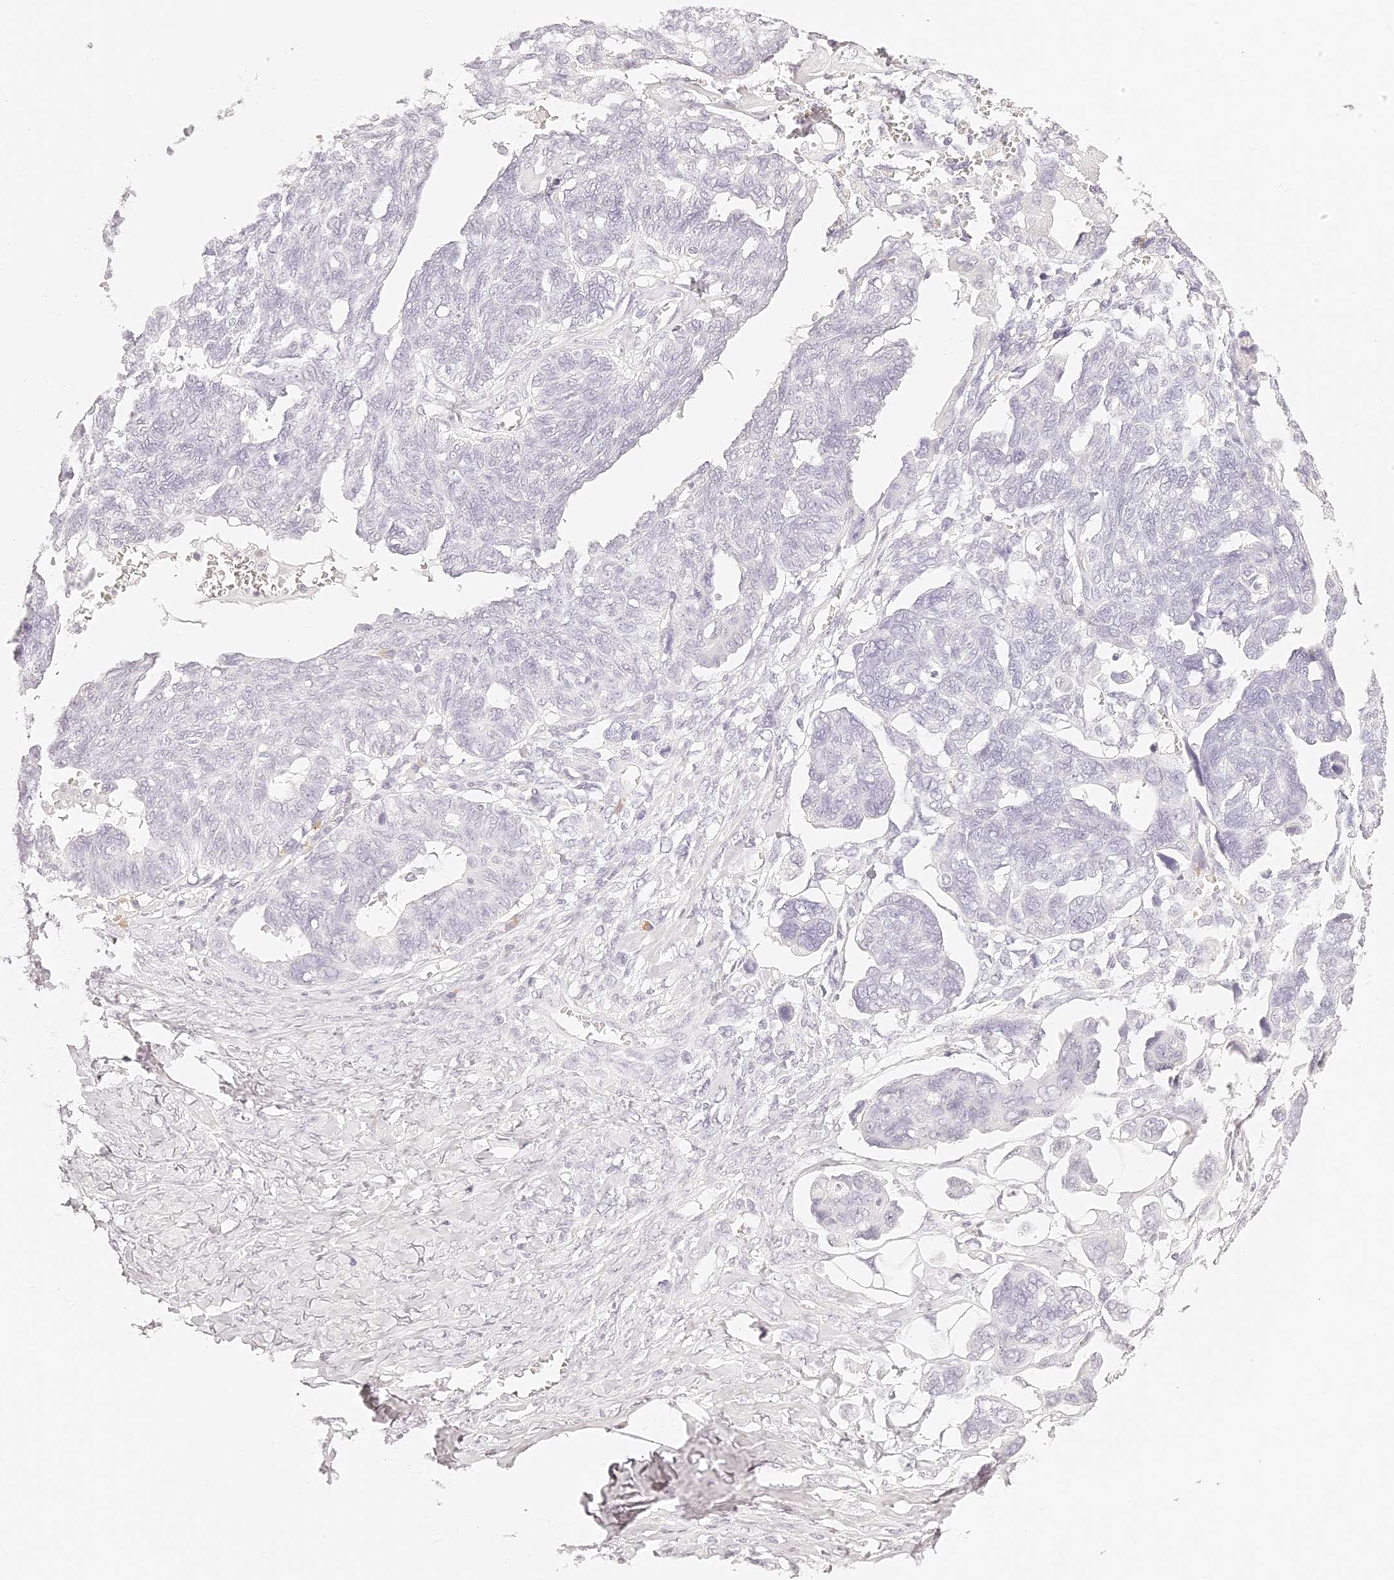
{"staining": {"intensity": "negative", "quantity": "none", "location": "none"}, "tissue": "ovarian cancer", "cell_type": "Tumor cells", "image_type": "cancer", "snomed": [{"axis": "morphology", "description": "Cystadenocarcinoma, serous, NOS"}, {"axis": "topography", "description": "Ovary"}], "caption": "Immunohistochemical staining of human ovarian cancer displays no significant expression in tumor cells.", "gene": "TRIM45", "patient": {"sex": "female", "age": 79}}